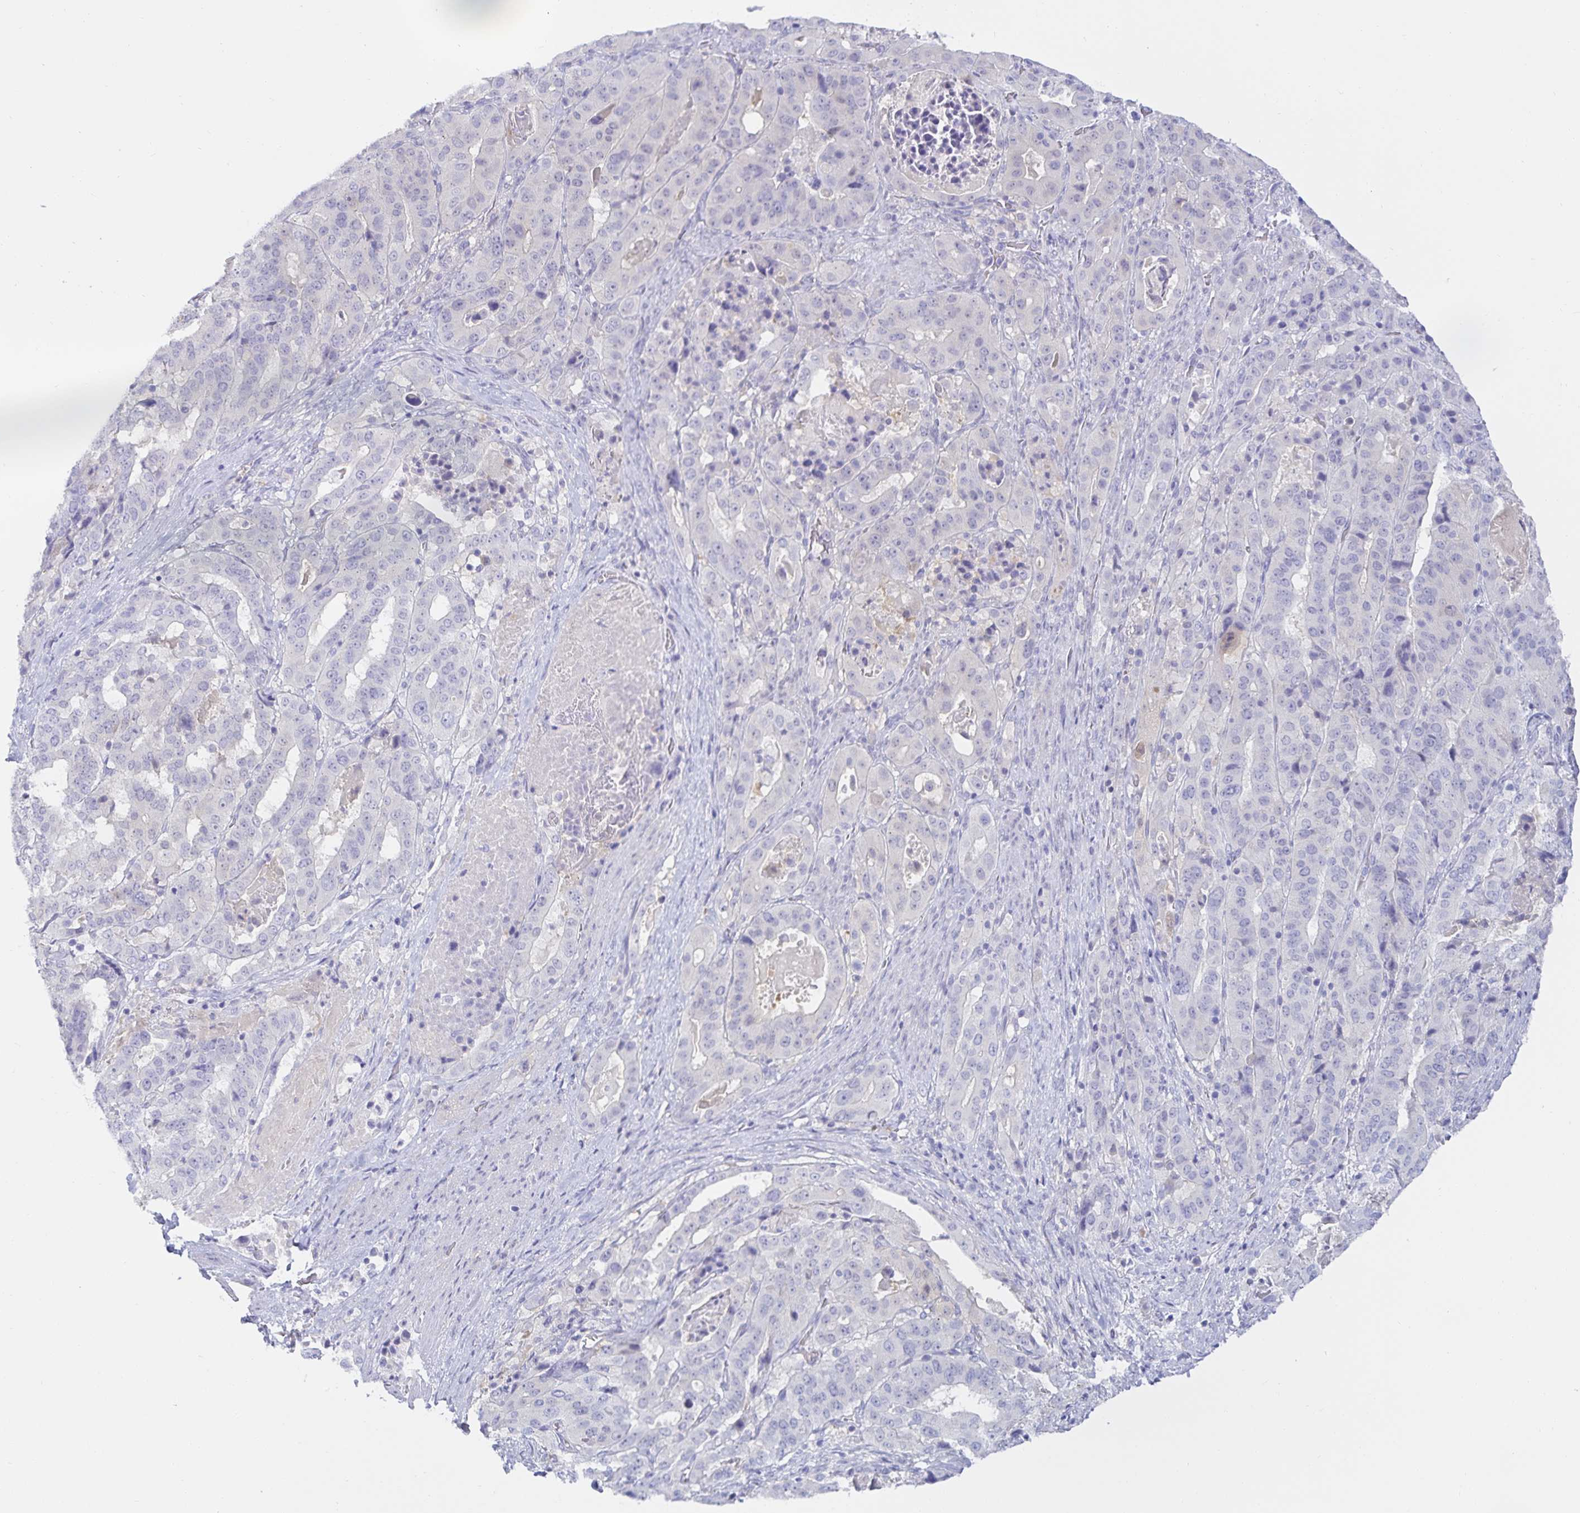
{"staining": {"intensity": "negative", "quantity": "none", "location": "none"}, "tissue": "stomach cancer", "cell_type": "Tumor cells", "image_type": "cancer", "snomed": [{"axis": "morphology", "description": "Adenocarcinoma, NOS"}, {"axis": "topography", "description": "Stomach"}], "caption": "High power microscopy image of an IHC photomicrograph of adenocarcinoma (stomach), revealing no significant expression in tumor cells.", "gene": "MON2", "patient": {"sex": "male", "age": 48}}